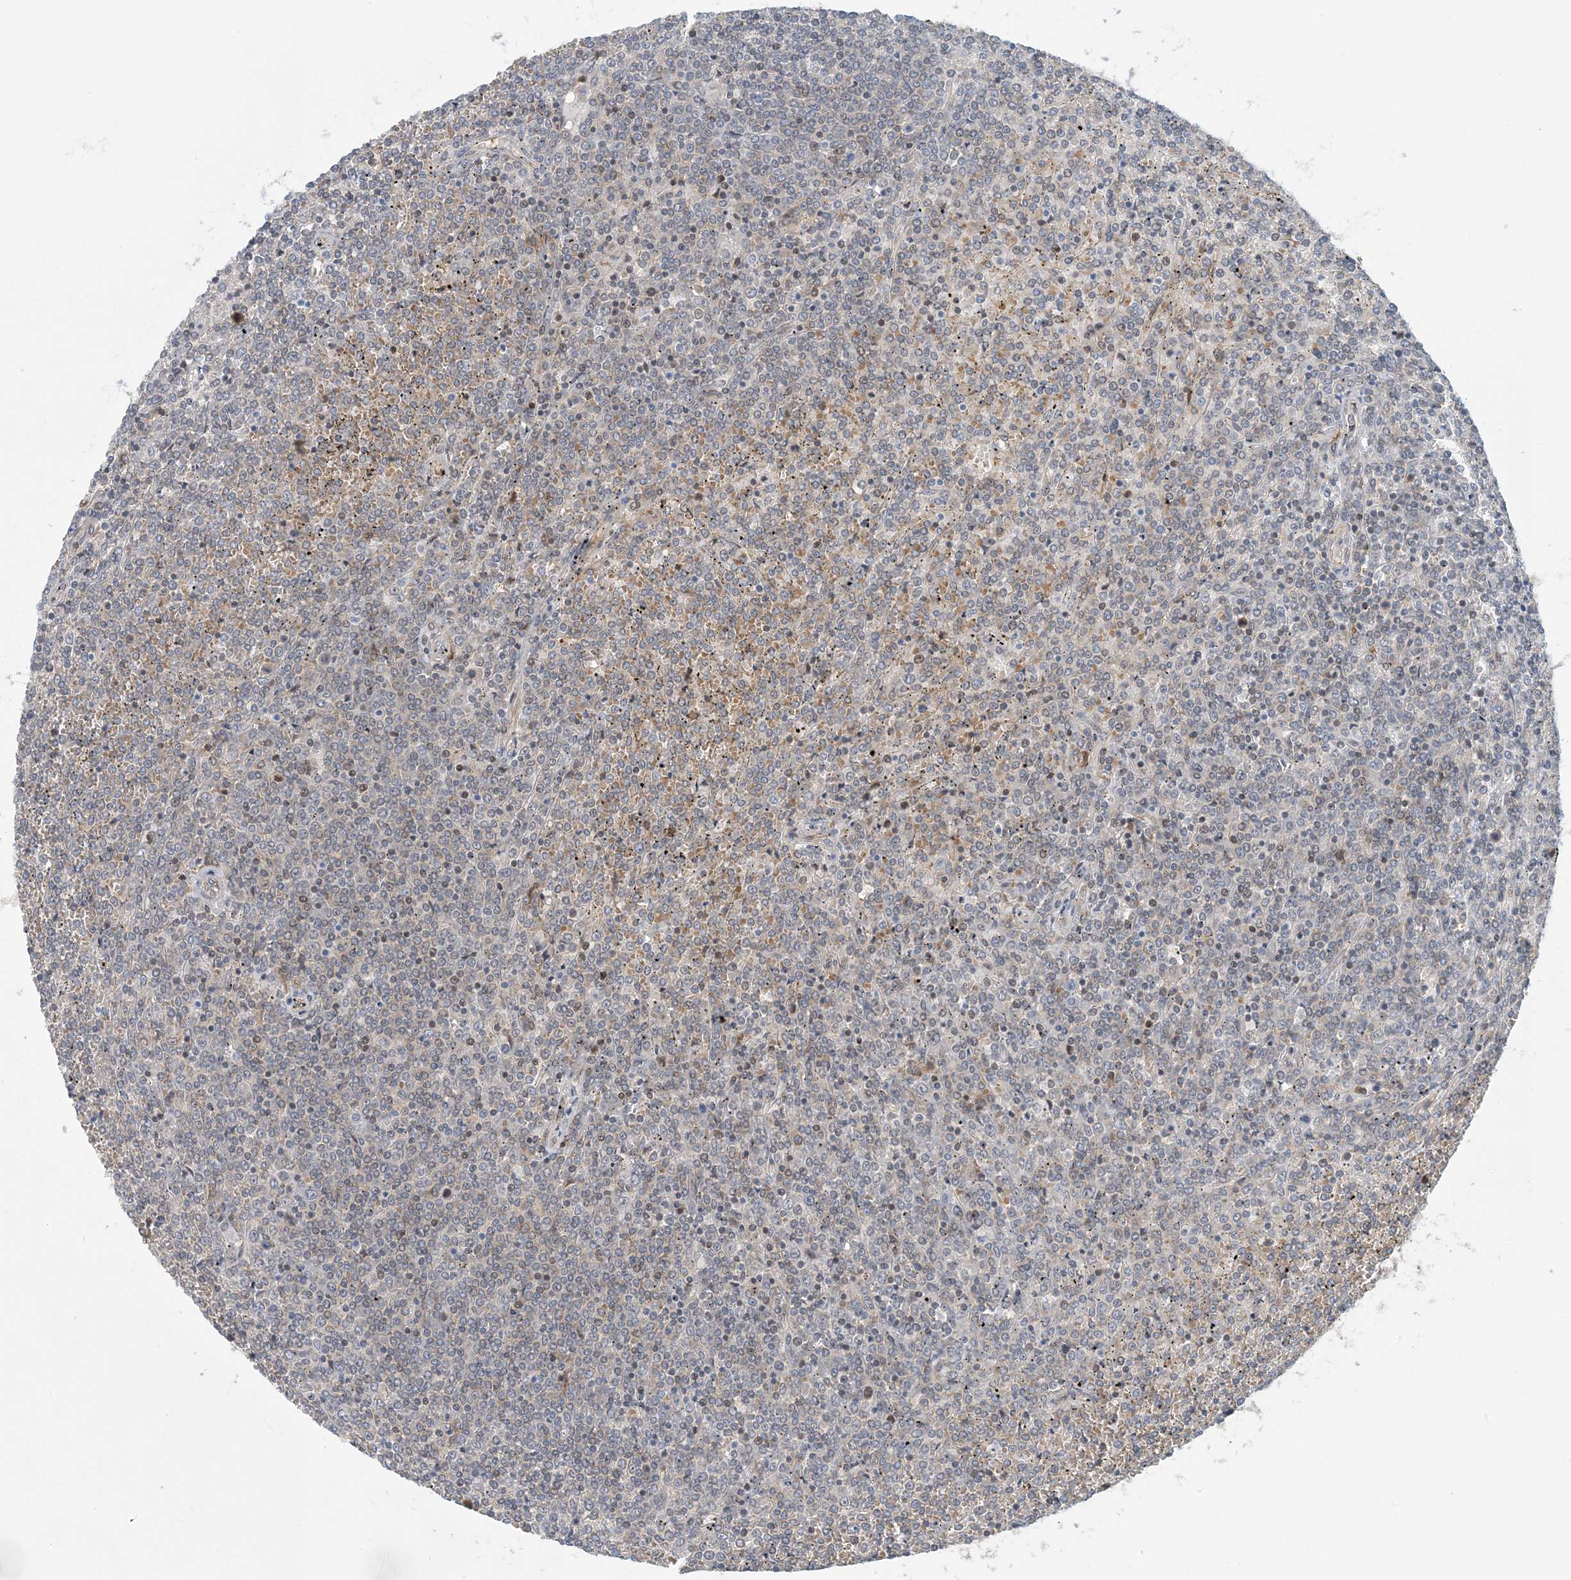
{"staining": {"intensity": "negative", "quantity": "none", "location": "none"}, "tissue": "lymphoma", "cell_type": "Tumor cells", "image_type": "cancer", "snomed": [{"axis": "morphology", "description": "Malignant lymphoma, non-Hodgkin's type, Low grade"}, {"axis": "topography", "description": "Spleen"}], "caption": "Tumor cells are negative for brown protein staining in lymphoma.", "gene": "ATP13A2", "patient": {"sex": "female", "age": 19}}